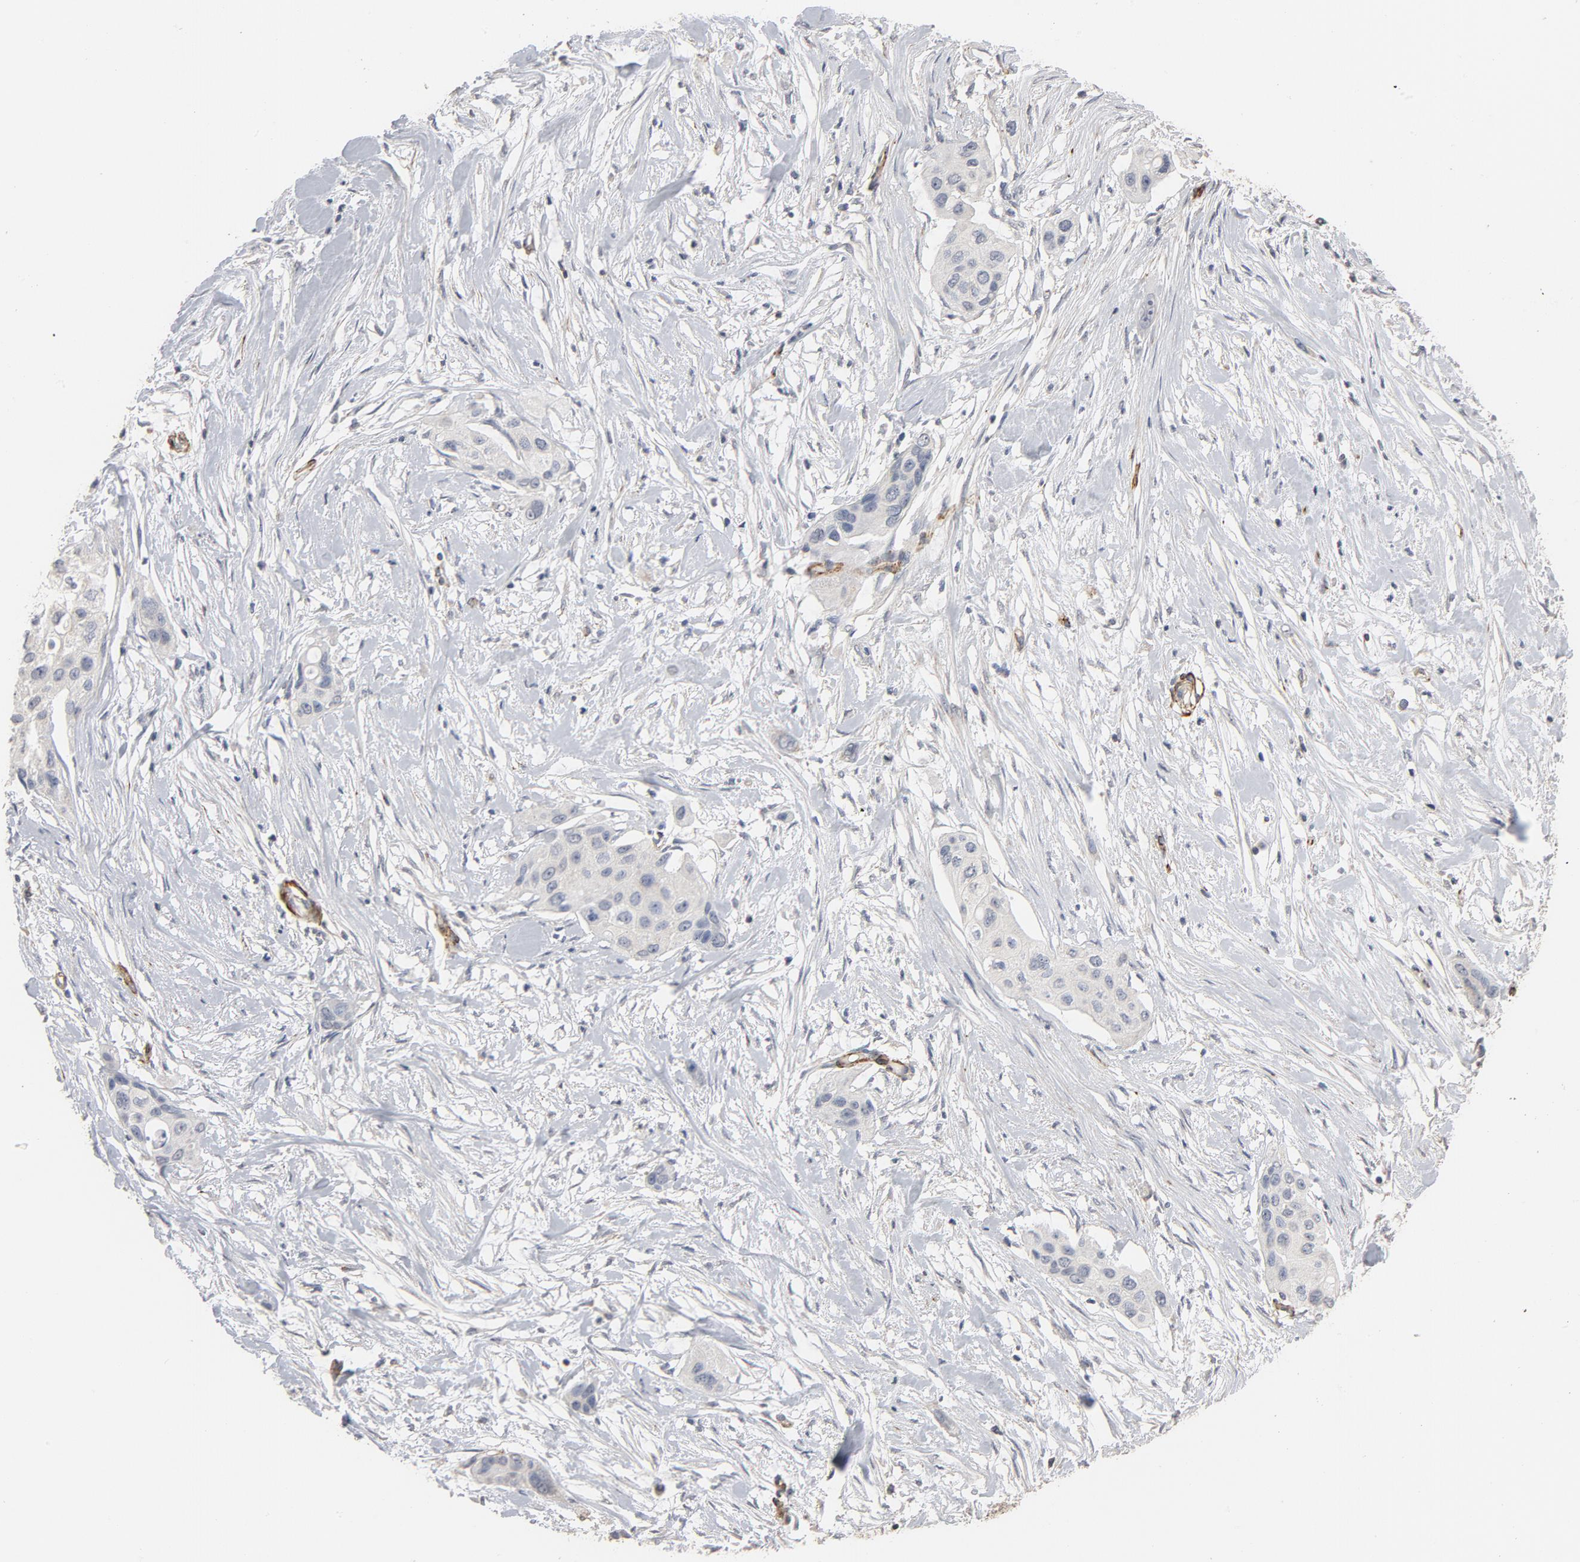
{"staining": {"intensity": "negative", "quantity": "none", "location": "none"}, "tissue": "pancreatic cancer", "cell_type": "Tumor cells", "image_type": "cancer", "snomed": [{"axis": "morphology", "description": "Adenocarcinoma, NOS"}, {"axis": "topography", "description": "Pancreas"}], "caption": "IHC micrograph of neoplastic tissue: pancreatic adenocarcinoma stained with DAB demonstrates no significant protein expression in tumor cells.", "gene": "GNG2", "patient": {"sex": "female", "age": 60}}